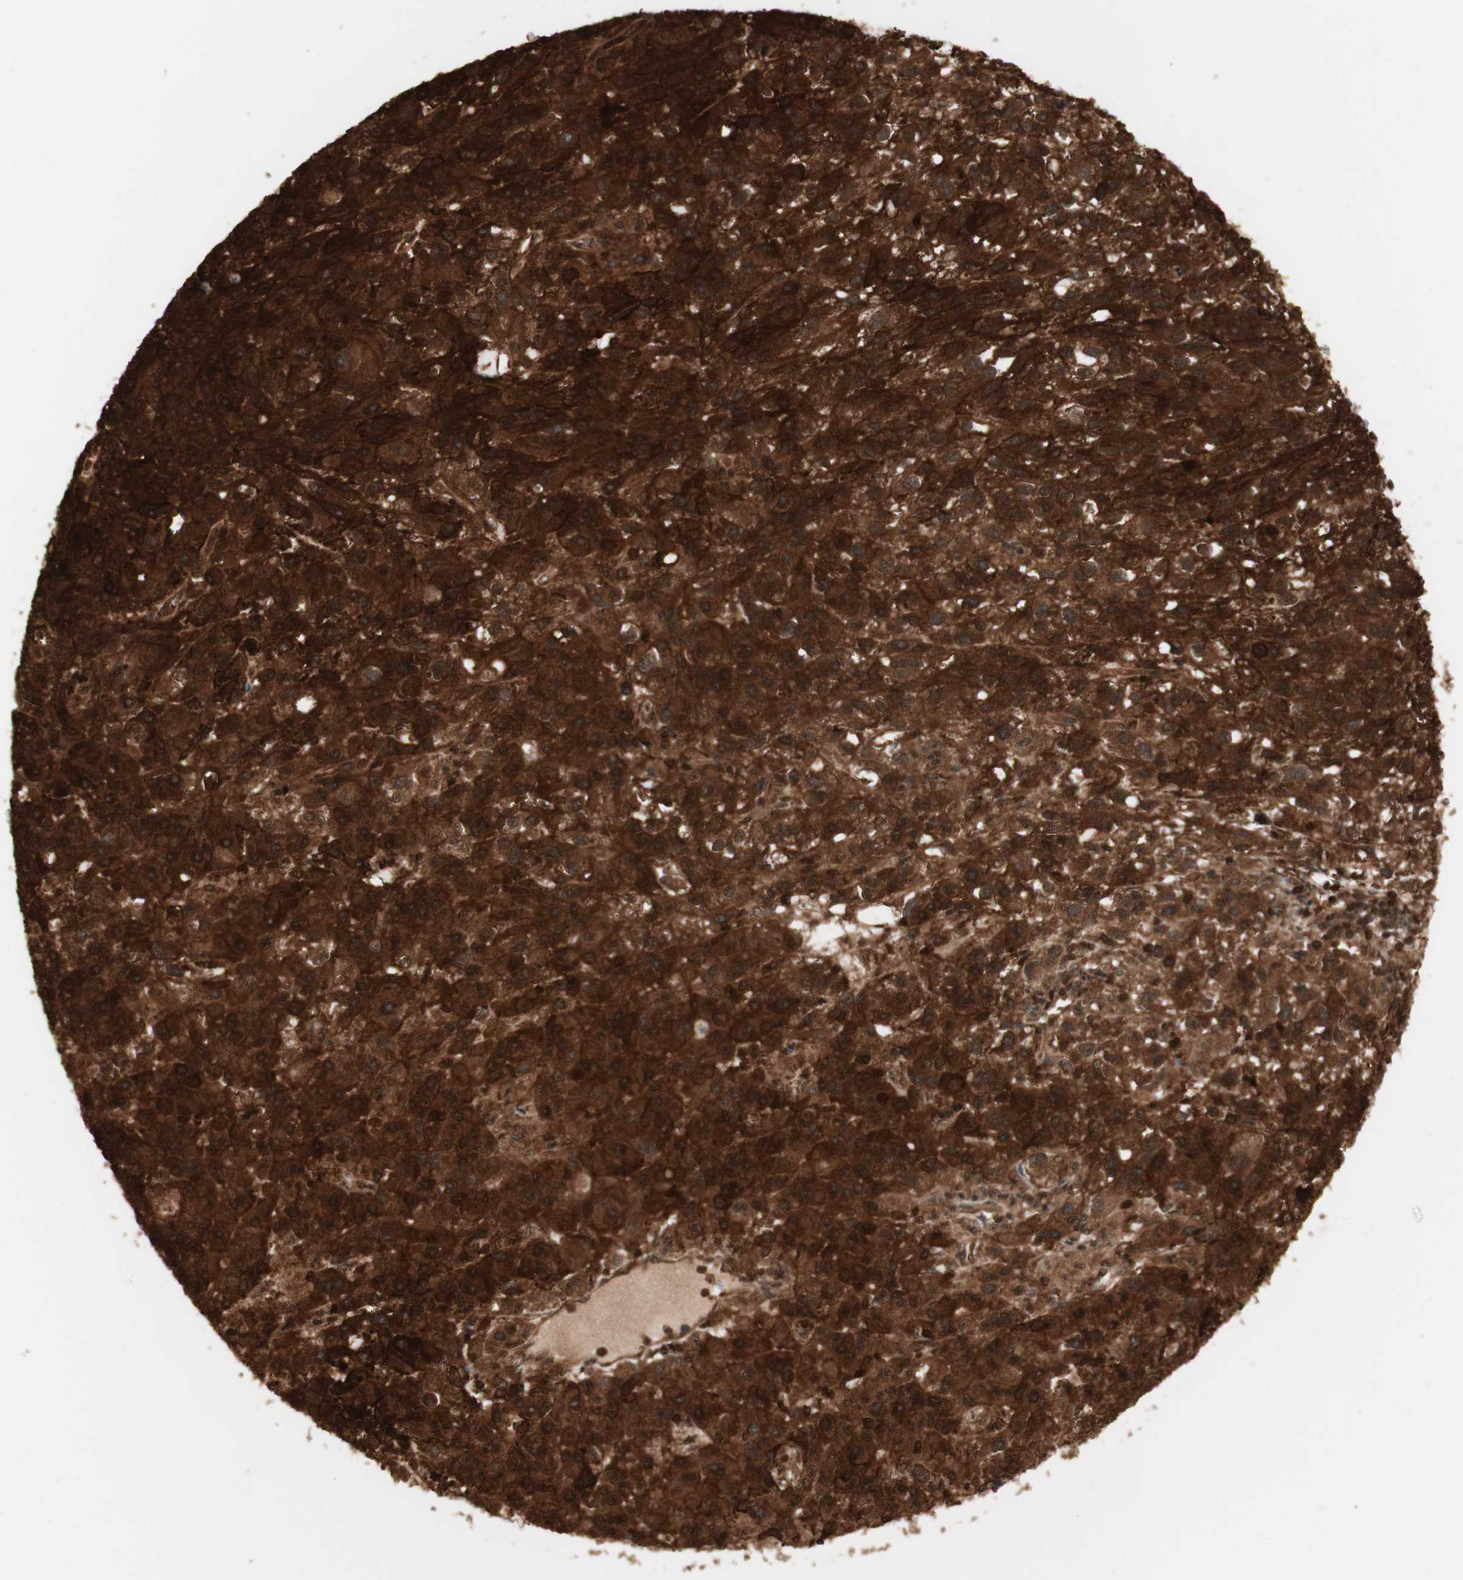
{"staining": {"intensity": "strong", "quantity": ">75%", "location": "cytoplasmic/membranous,nuclear"}, "tissue": "melanoma", "cell_type": "Tumor cells", "image_type": "cancer", "snomed": [{"axis": "morphology", "description": "Malignant melanoma, NOS"}, {"axis": "topography", "description": "Skin"}], "caption": "IHC image of neoplastic tissue: human malignant melanoma stained using IHC exhibits high levels of strong protein expression localized specifically in the cytoplasmic/membranous and nuclear of tumor cells, appearing as a cytoplasmic/membranous and nuclear brown color.", "gene": "YWHAB", "patient": {"sex": "female", "age": 104}}